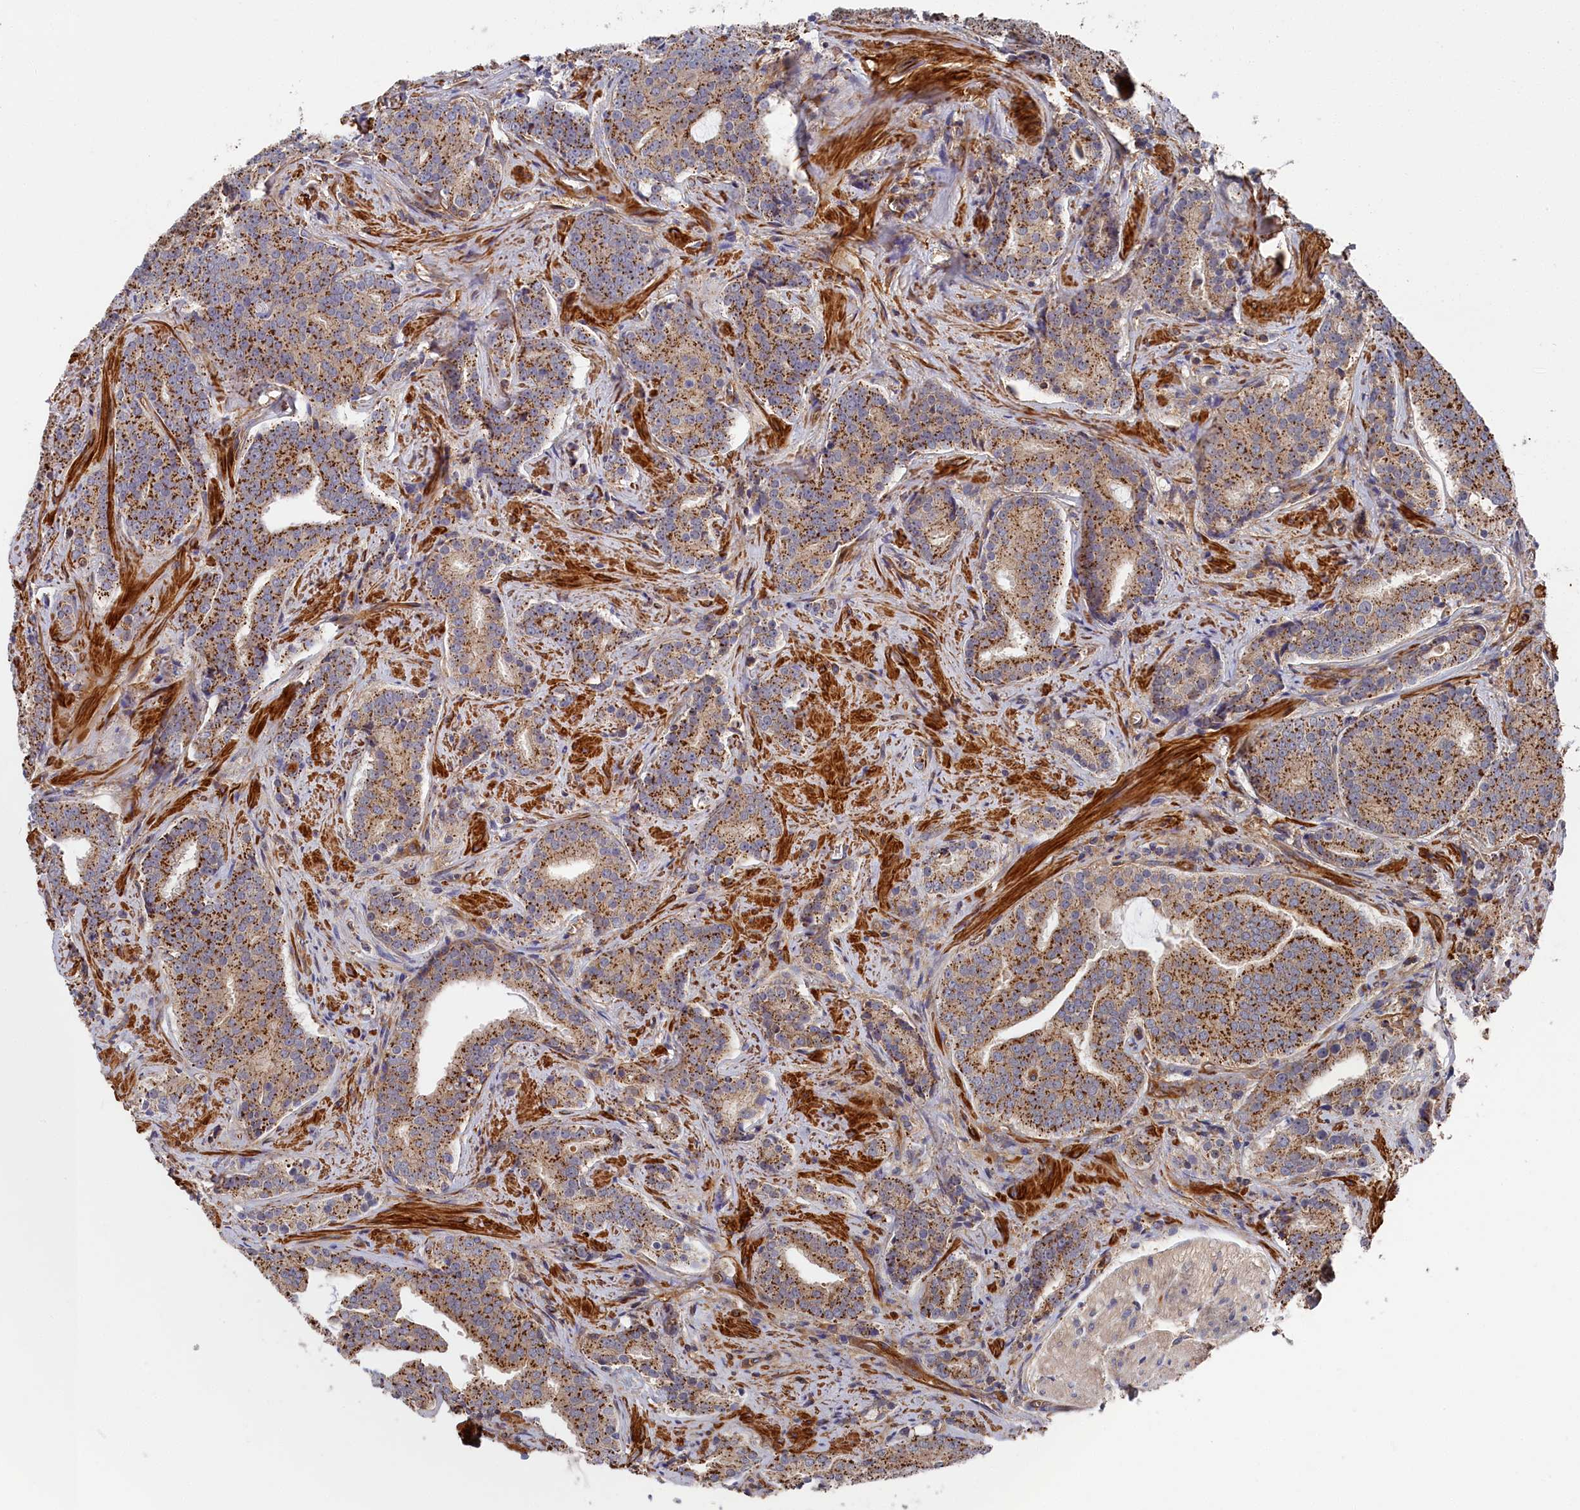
{"staining": {"intensity": "moderate", "quantity": ">75%", "location": "cytoplasmic/membranous"}, "tissue": "prostate cancer", "cell_type": "Tumor cells", "image_type": "cancer", "snomed": [{"axis": "morphology", "description": "Adenocarcinoma, High grade"}, {"axis": "topography", "description": "Prostate"}], "caption": "The histopathology image exhibits immunohistochemical staining of high-grade adenocarcinoma (prostate). There is moderate cytoplasmic/membranous expression is appreciated in about >75% of tumor cells. The protein of interest is shown in brown color, while the nuclei are stained blue.", "gene": "LDHD", "patient": {"sex": "male", "age": 55}}